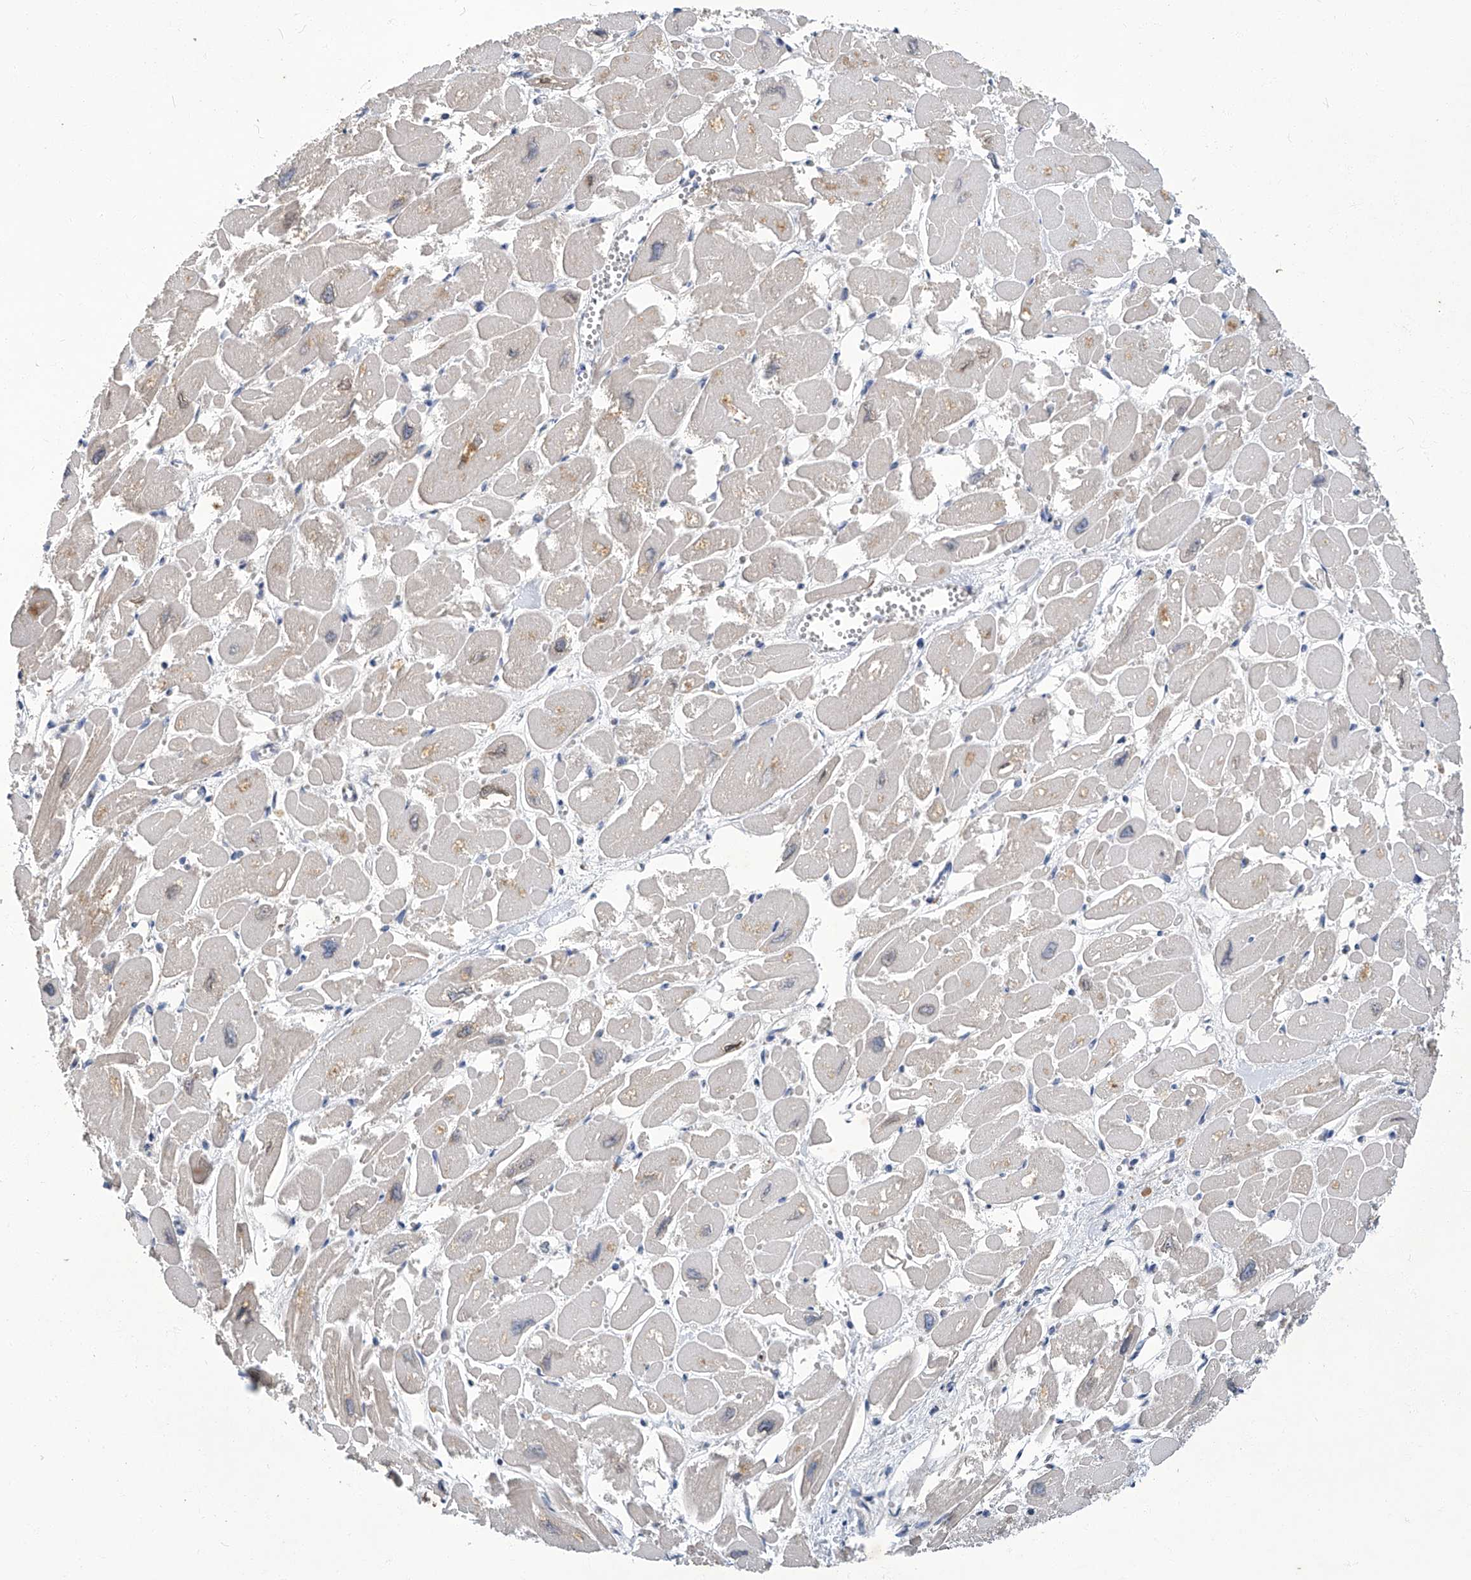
{"staining": {"intensity": "weak", "quantity": "25%-75%", "location": "cytoplasmic/membranous"}, "tissue": "heart muscle", "cell_type": "Cardiomyocytes", "image_type": "normal", "snomed": [{"axis": "morphology", "description": "Normal tissue, NOS"}, {"axis": "topography", "description": "Heart"}], "caption": "Protein expression by IHC shows weak cytoplasmic/membranous positivity in approximately 25%-75% of cardiomyocytes in normal heart muscle.", "gene": "TGFBR1", "patient": {"sex": "male", "age": 54}}